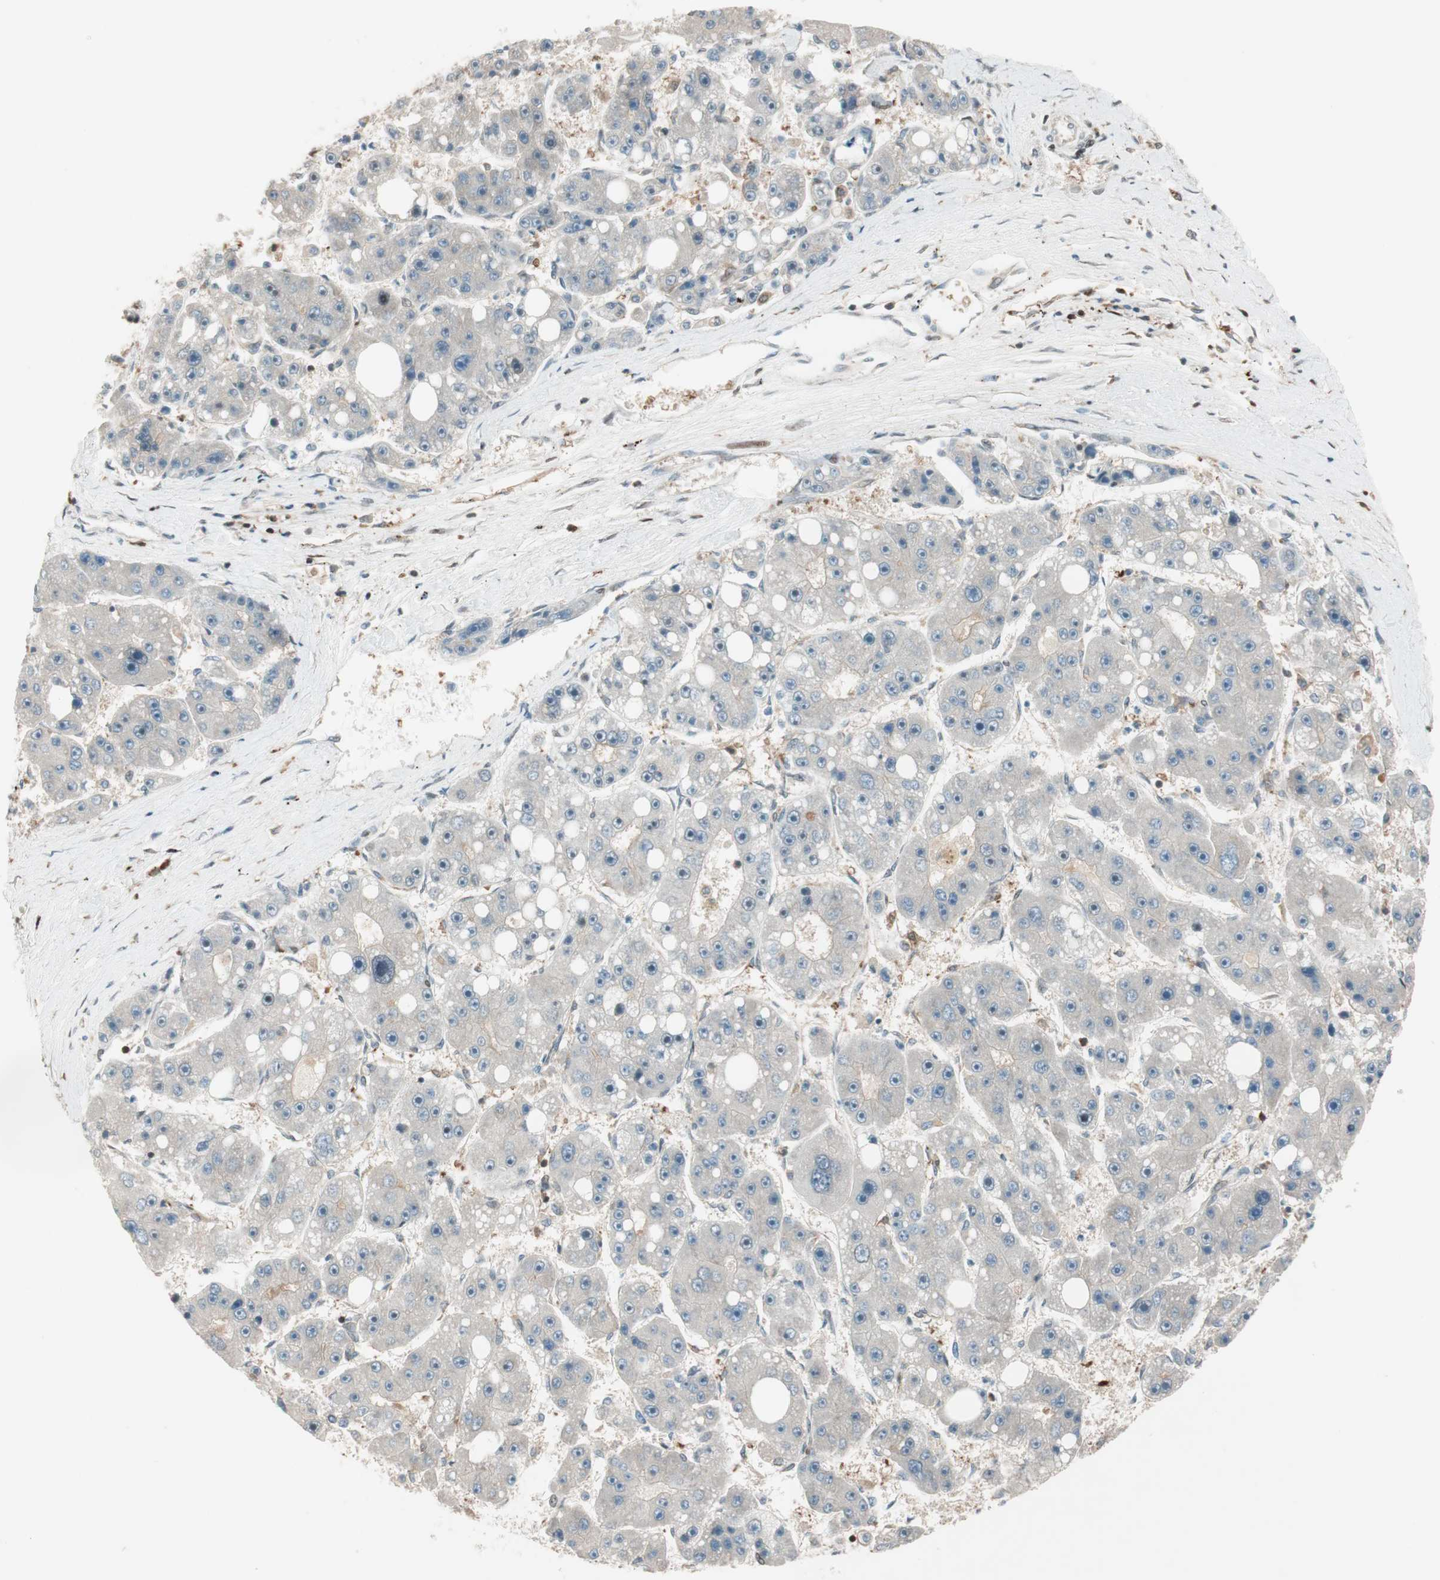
{"staining": {"intensity": "weak", "quantity": "25%-75%", "location": "cytoplasmic/membranous"}, "tissue": "liver cancer", "cell_type": "Tumor cells", "image_type": "cancer", "snomed": [{"axis": "morphology", "description": "Carcinoma, Hepatocellular, NOS"}, {"axis": "topography", "description": "Liver"}], "caption": "The histopathology image exhibits a brown stain indicating the presence of a protein in the cytoplasmic/membranous of tumor cells in liver cancer.", "gene": "BIN1", "patient": {"sex": "female", "age": 61}}